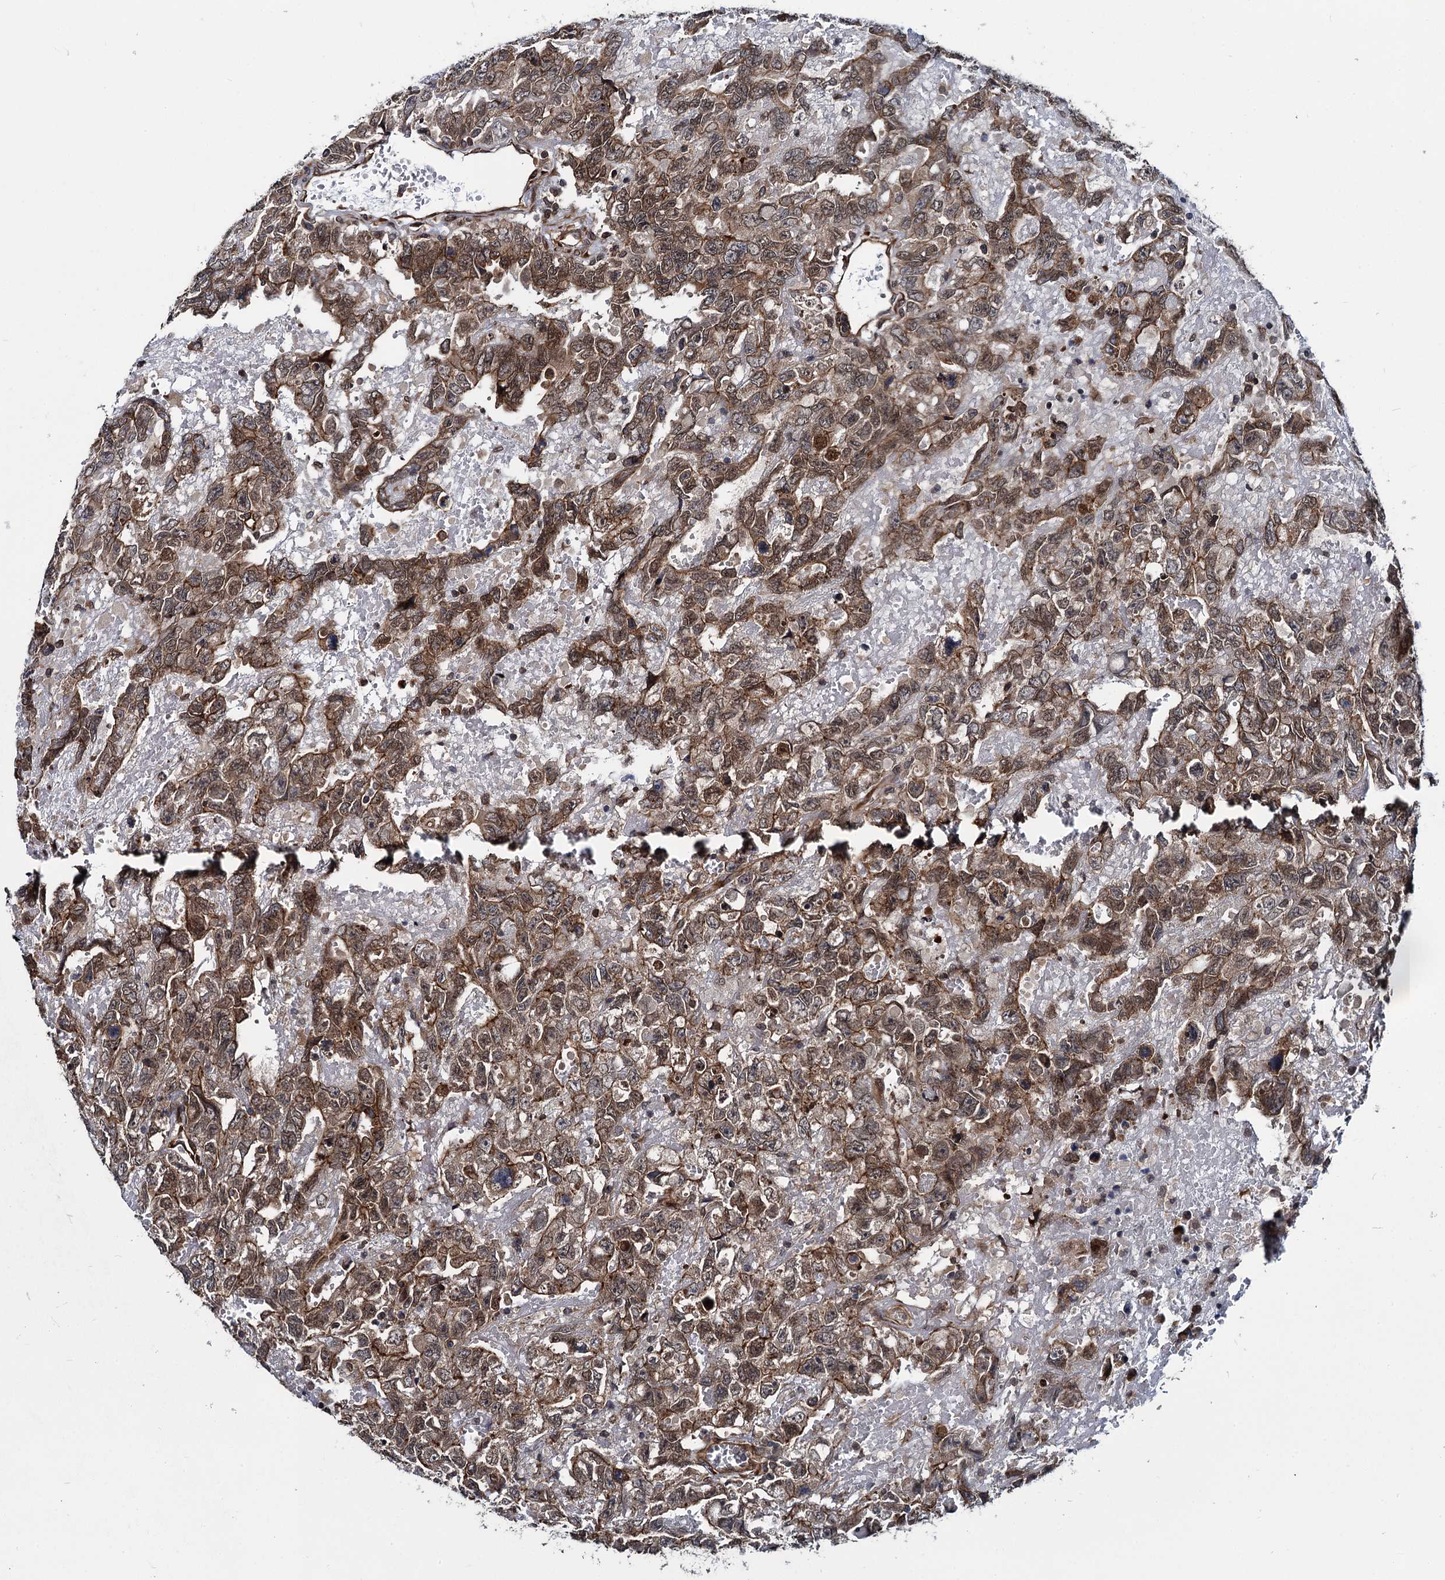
{"staining": {"intensity": "moderate", "quantity": ">75%", "location": "cytoplasmic/membranous,nuclear"}, "tissue": "testis cancer", "cell_type": "Tumor cells", "image_type": "cancer", "snomed": [{"axis": "morphology", "description": "Carcinoma, Embryonal, NOS"}, {"axis": "topography", "description": "Testis"}], "caption": "Protein expression analysis of testis cancer (embryonal carcinoma) exhibits moderate cytoplasmic/membranous and nuclear staining in about >75% of tumor cells. Nuclei are stained in blue.", "gene": "ZFYVE19", "patient": {"sex": "male", "age": 45}}